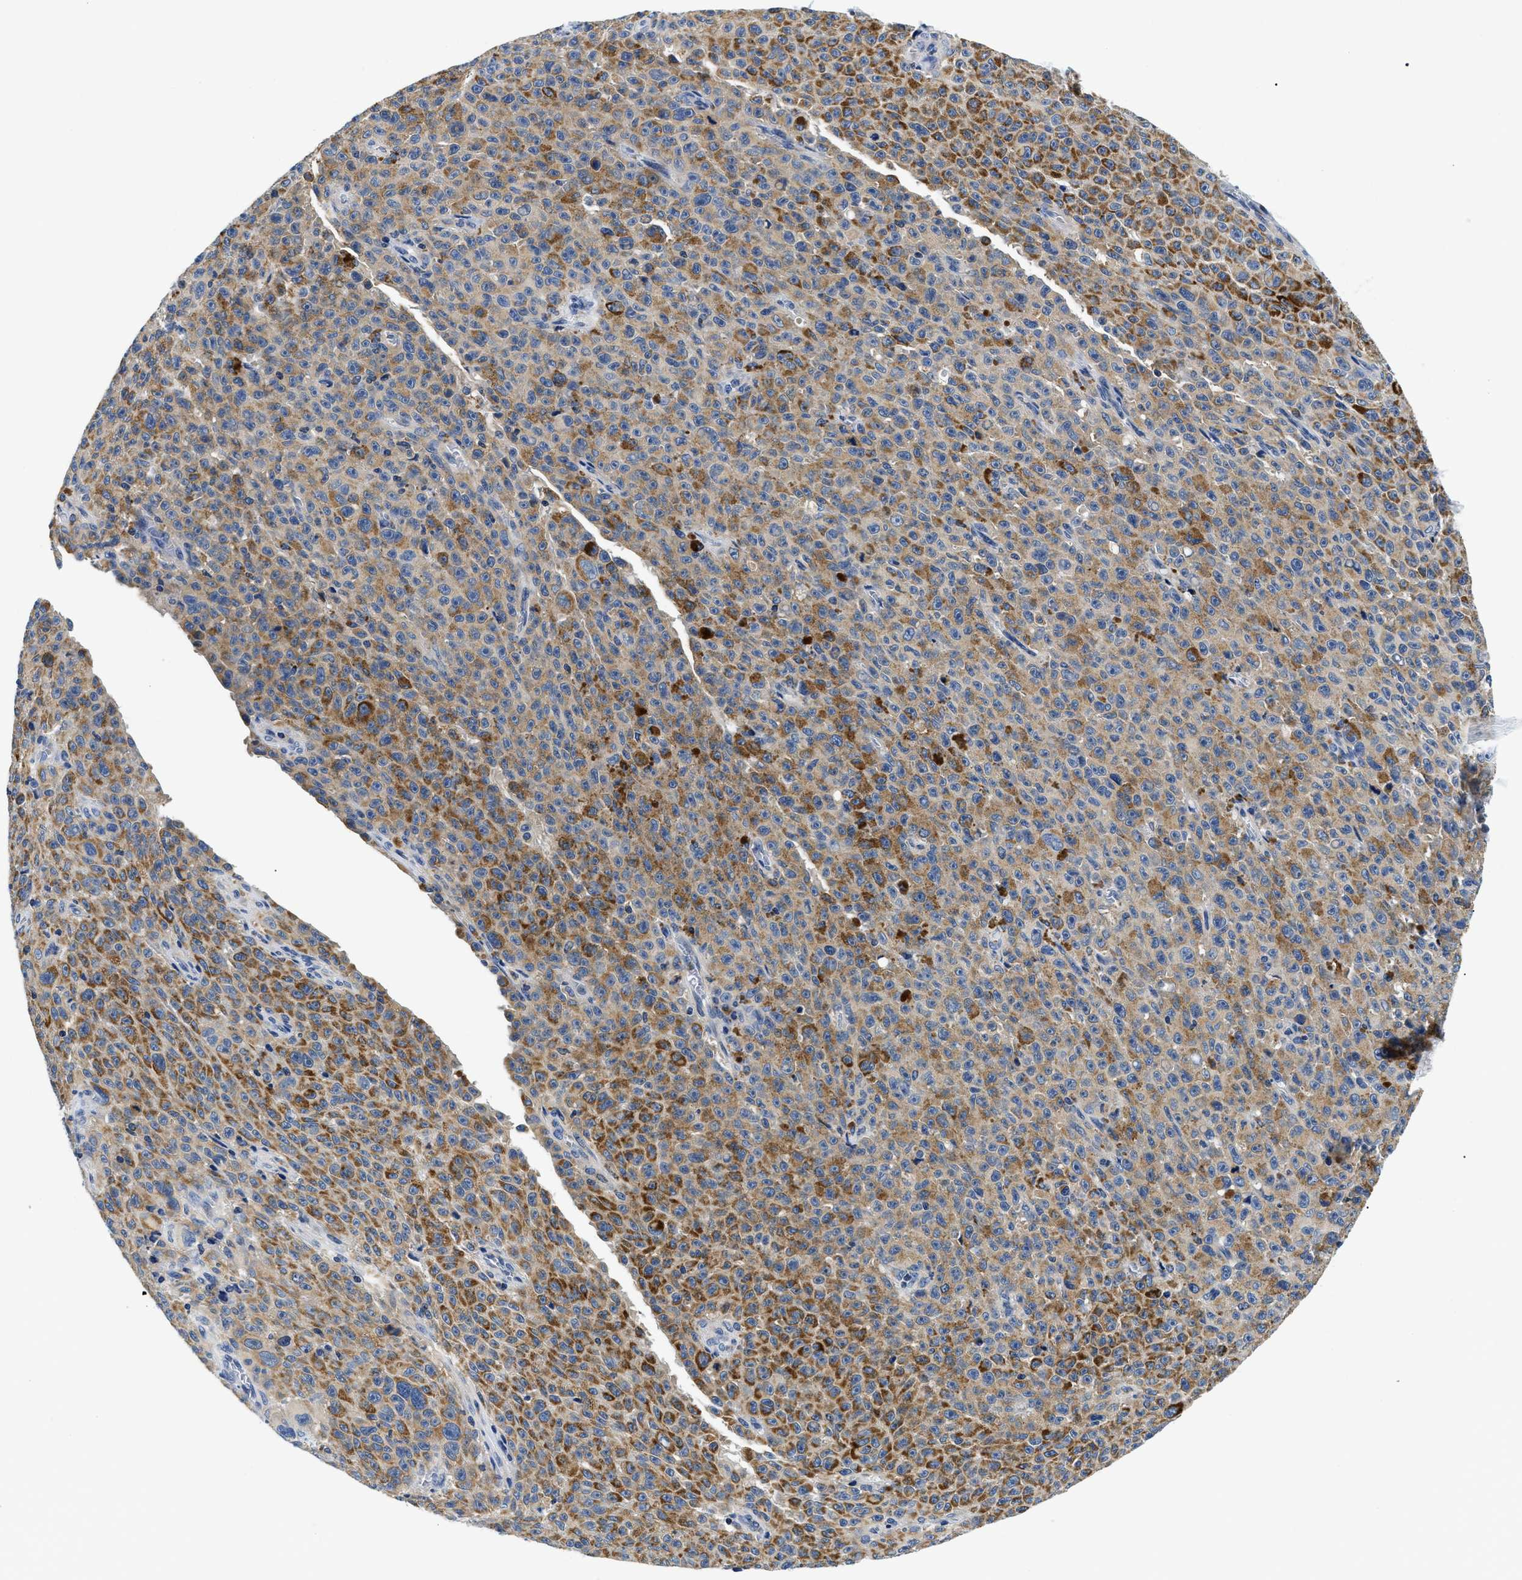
{"staining": {"intensity": "weak", "quantity": ">75%", "location": "cytoplasmic/membranous"}, "tissue": "melanoma", "cell_type": "Tumor cells", "image_type": "cancer", "snomed": [{"axis": "morphology", "description": "Malignant melanoma, NOS"}, {"axis": "topography", "description": "Skin"}], "caption": "Malignant melanoma stained with DAB (3,3'-diaminobenzidine) immunohistochemistry (IHC) displays low levels of weak cytoplasmic/membranous positivity in approximately >75% of tumor cells.", "gene": "MEA1", "patient": {"sex": "female", "age": 82}}